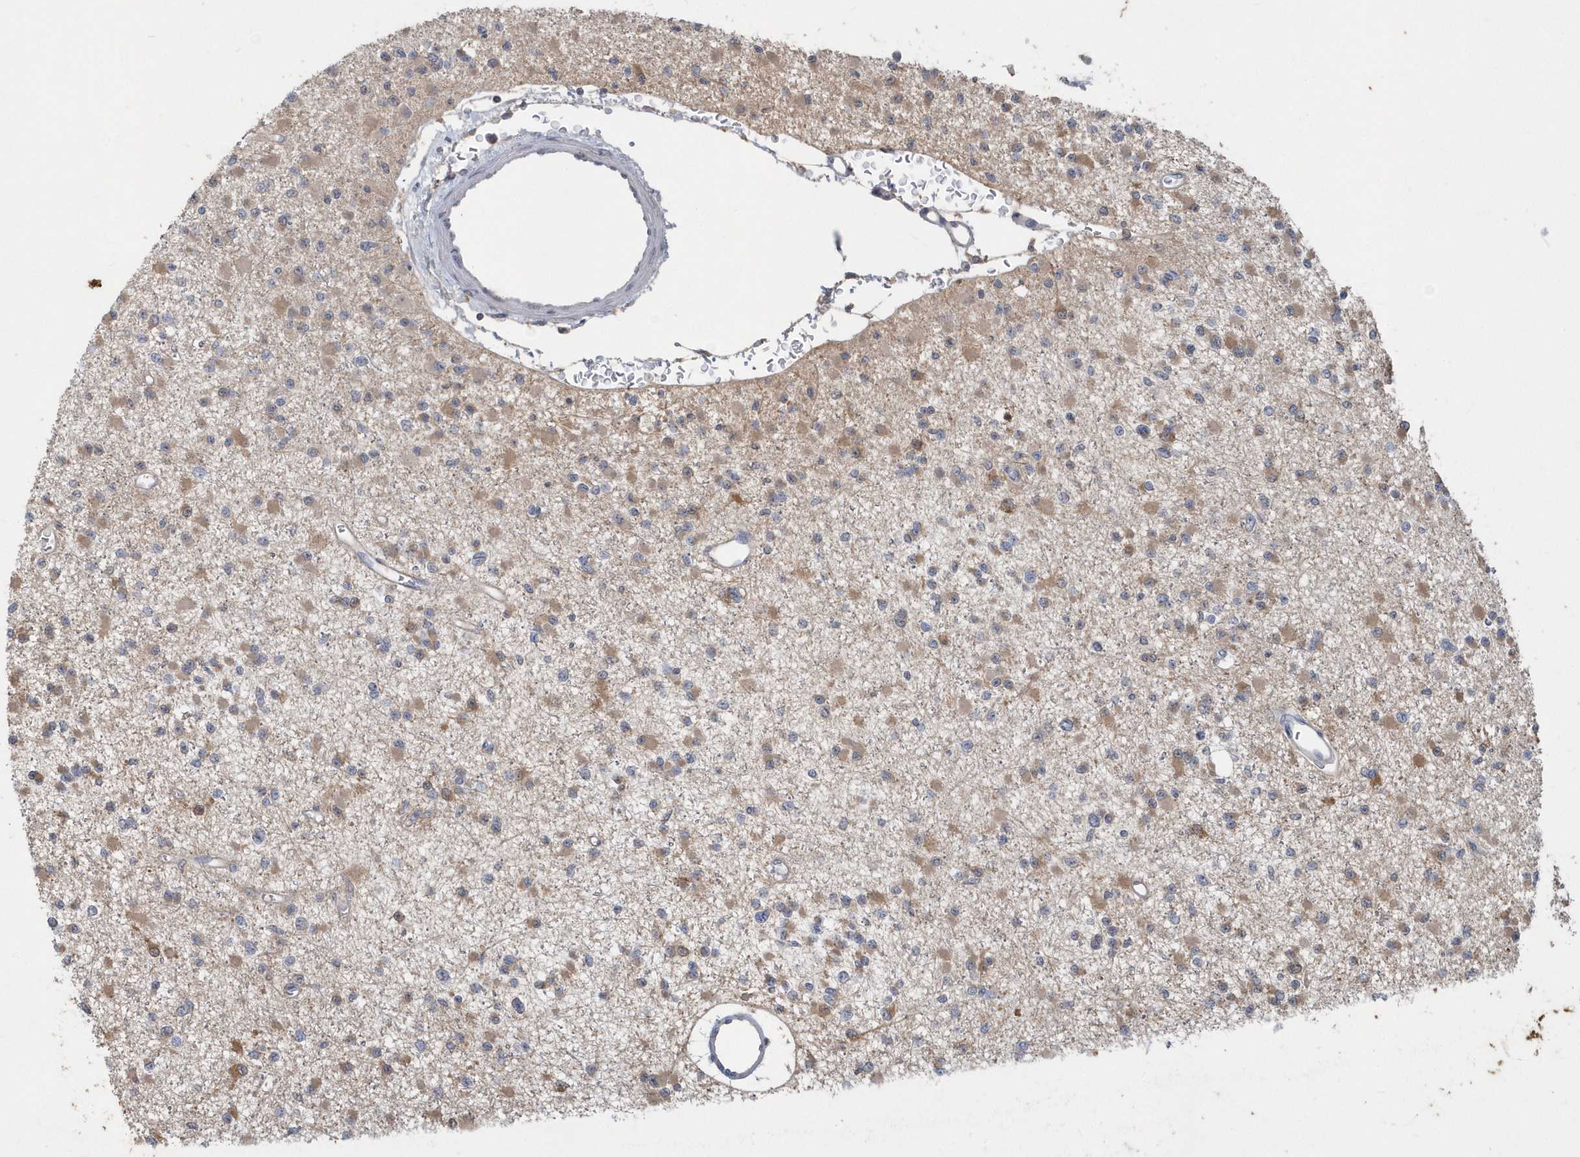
{"staining": {"intensity": "moderate", "quantity": "<25%", "location": "cytoplasmic/membranous"}, "tissue": "glioma", "cell_type": "Tumor cells", "image_type": "cancer", "snomed": [{"axis": "morphology", "description": "Glioma, malignant, Low grade"}, {"axis": "topography", "description": "Brain"}], "caption": "Glioma stained with DAB (3,3'-diaminobenzidine) immunohistochemistry (IHC) displays low levels of moderate cytoplasmic/membranous staining in approximately <25% of tumor cells. The staining was performed using DAB (3,3'-diaminobenzidine) to visualize the protein expression in brown, while the nuclei were stained in blue with hematoxylin (Magnification: 20x).", "gene": "AKR7A2", "patient": {"sex": "female", "age": 22}}